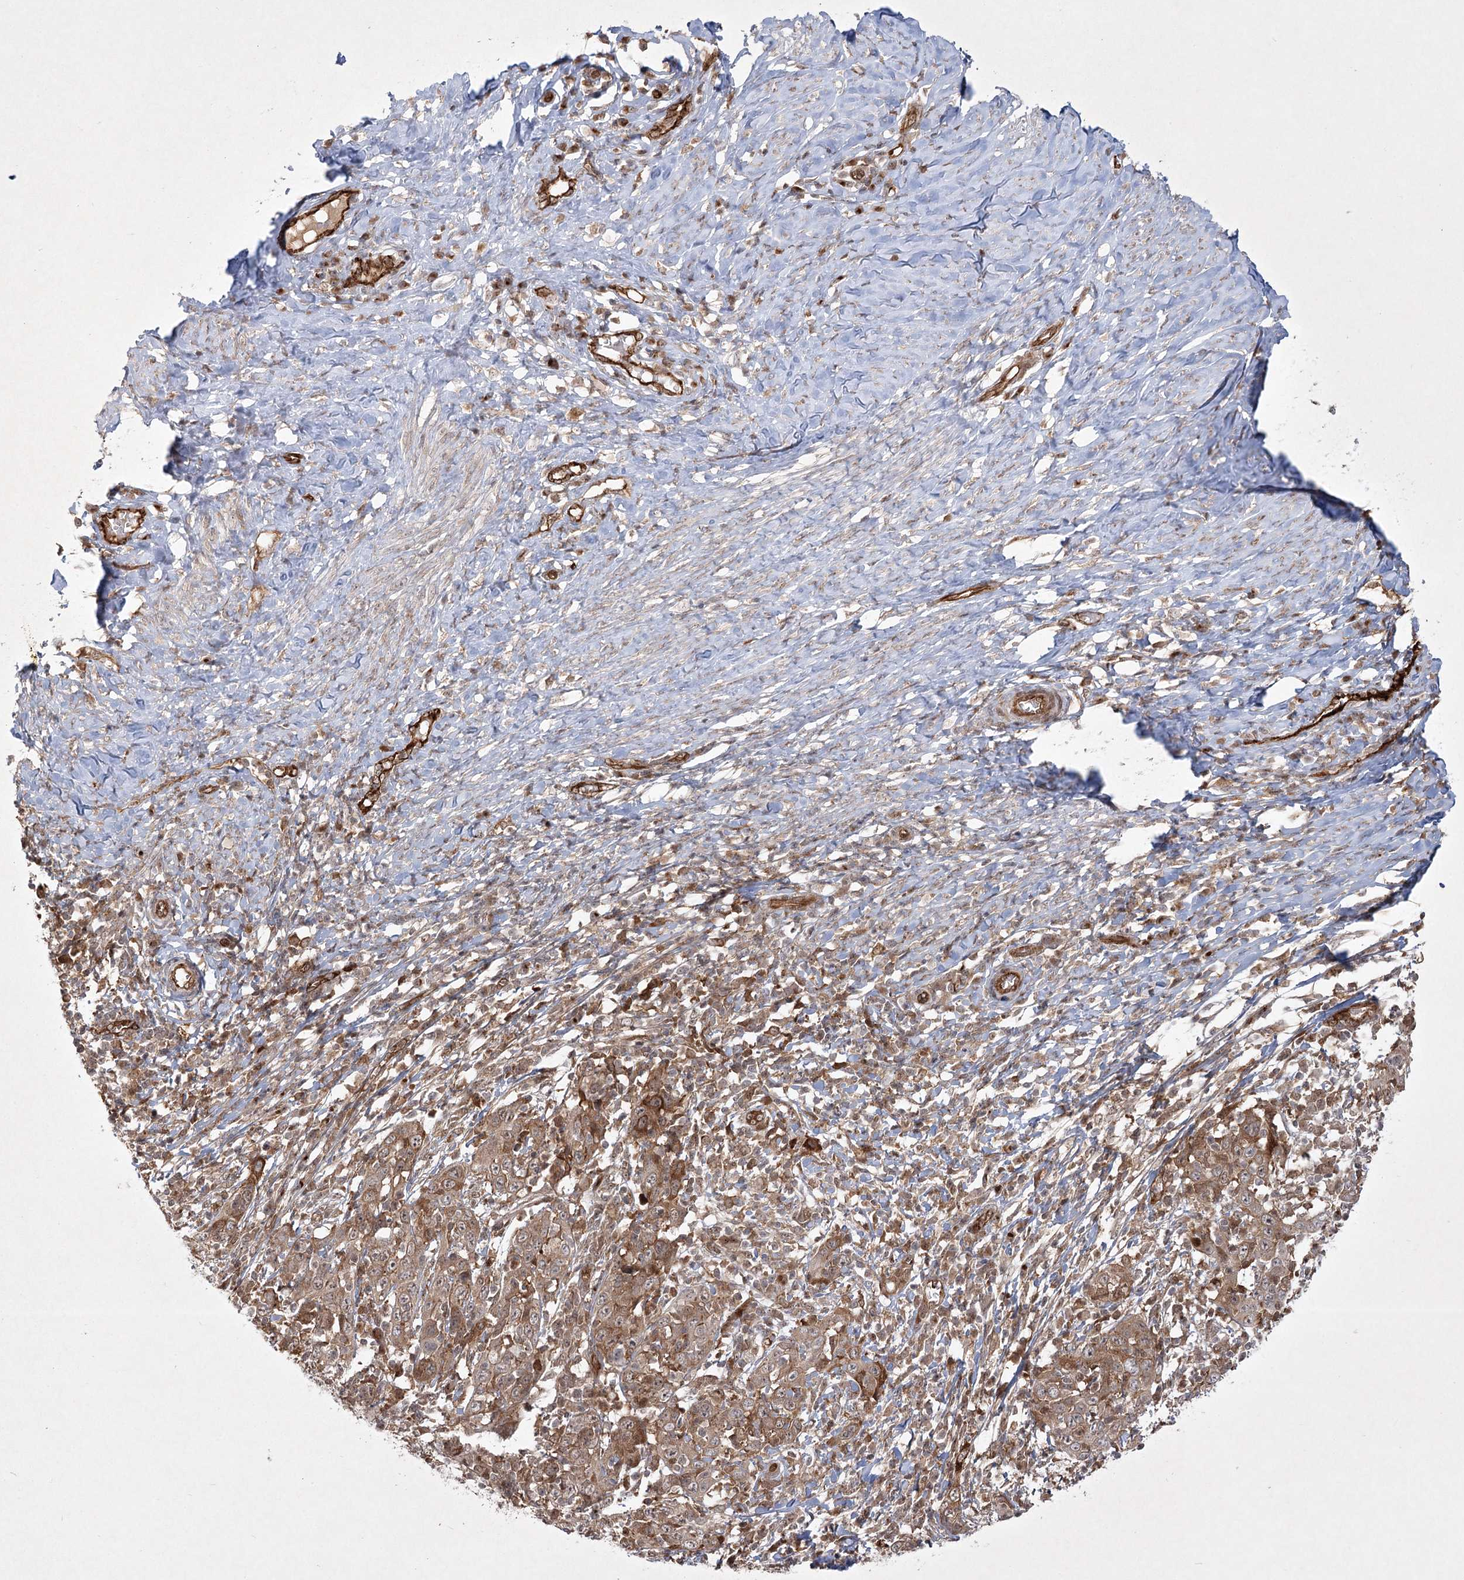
{"staining": {"intensity": "moderate", "quantity": ">75%", "location": "cytoplasmic/membranous"}, "tissue": "cervical cancer", "cell_type": "Tumor cells", "image_type": "cancer", "snomed": [{"axis": "morphology", "description": "Squamous cell carcinoma, NOS"}, {"axis": "topography", "description": "Cervix"}], "caption": "DAB (3,3'-diaminobenzidine) immunohistochemical staining of cervical cancer exhibits moderate cytoplasmic/membranous protein positivity in approximately >75% of tumor cells.", "gene": "ARHGAP31", "patient": {"sex": "female", "age": 46}}